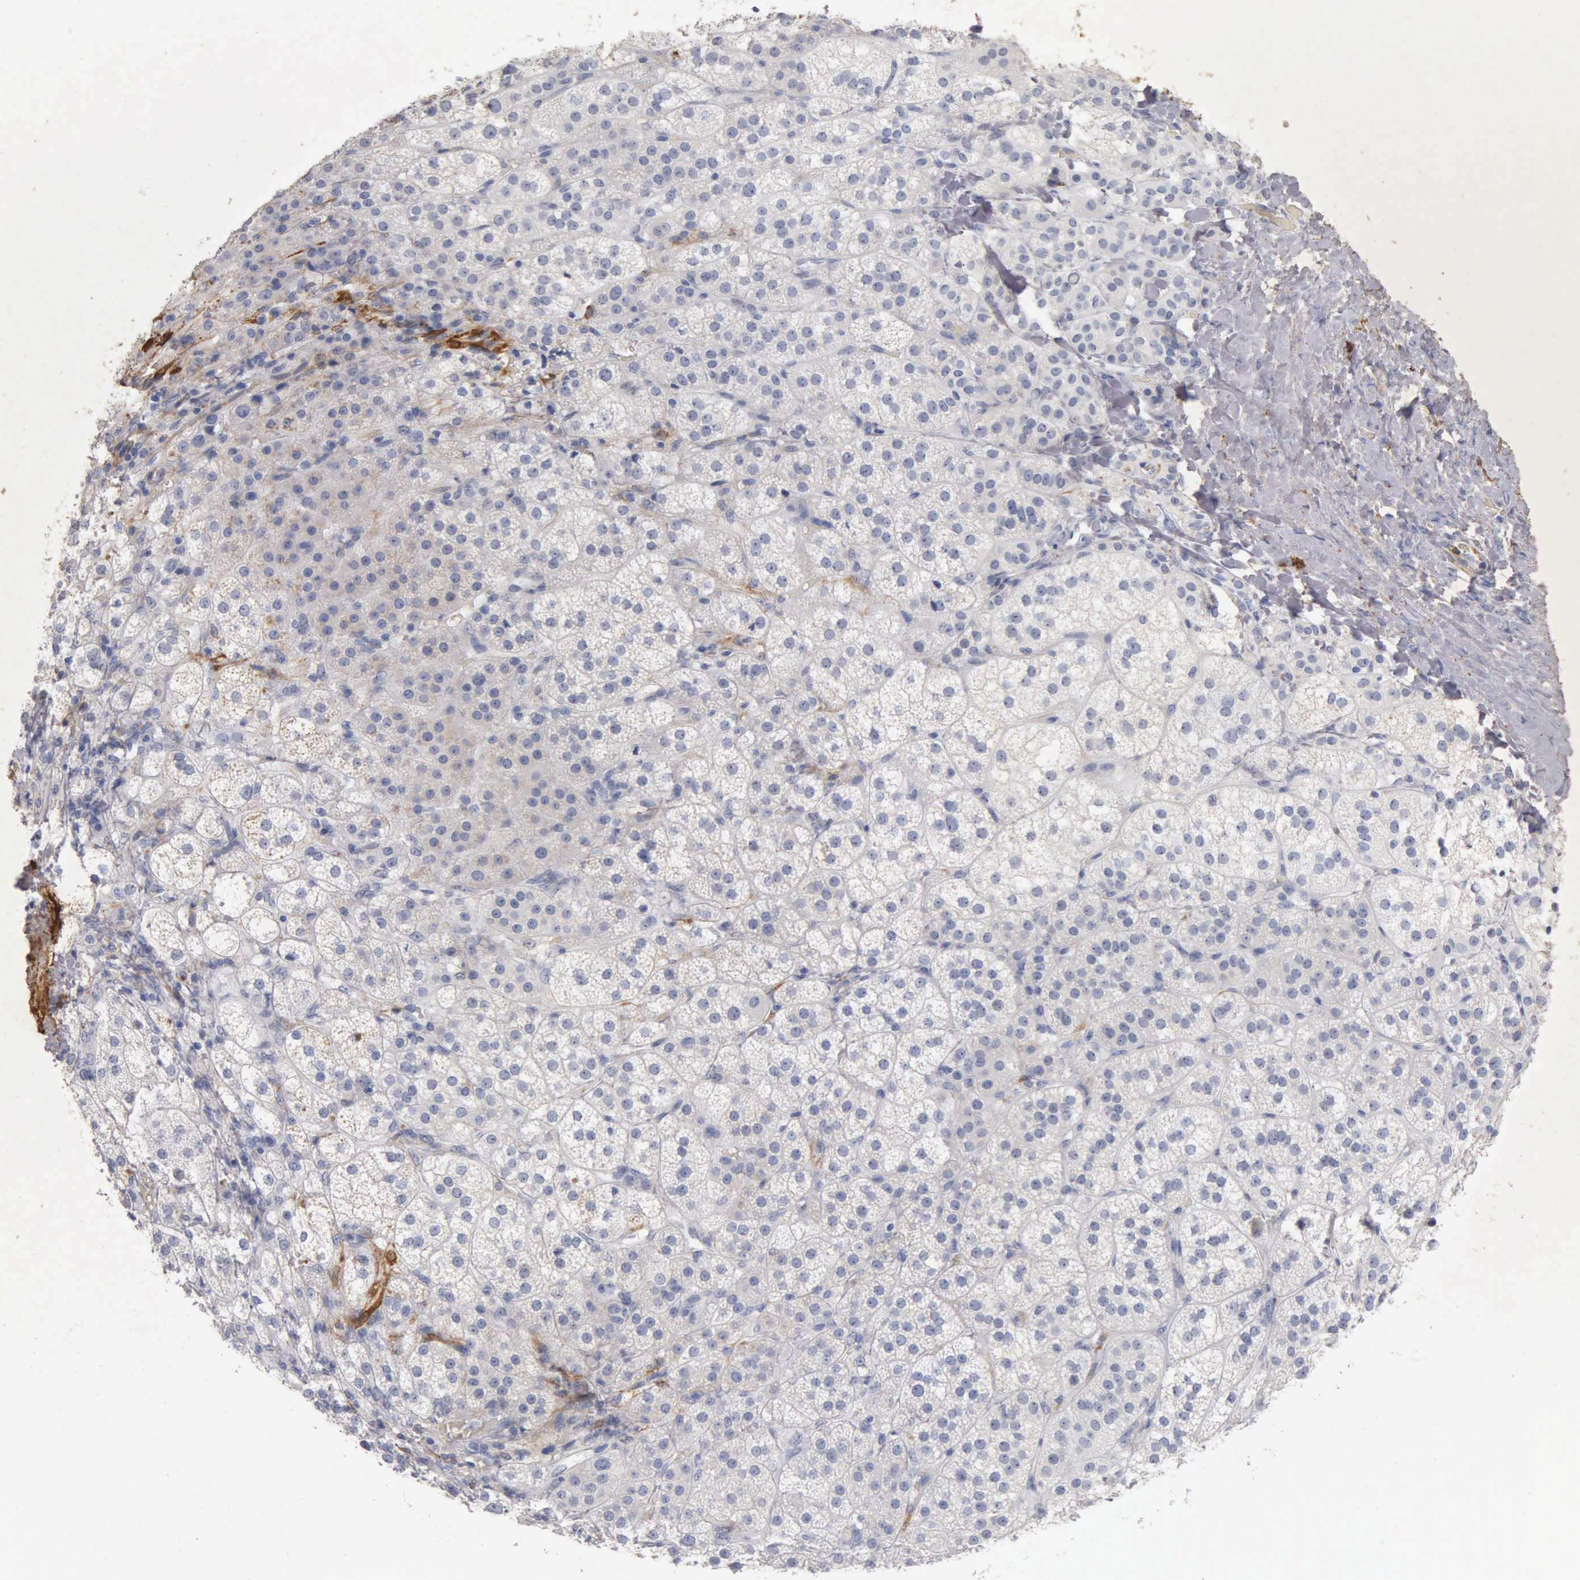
{"staining": {"intensity": "negative", "quantity": "none", "location": "none"}, "tissue": "adrenal gland", "cell_type": "Glandular cells", "image_type": "normal", "snomed": [{"axis": "morphology", "description": "Normal tissue, NOS"}, {"axis": "topography", "description": "Adrenal gland"}], "caption": "The micrograph exhibits no significant expression in glandular cells of adrenal gland. Nuclei are stained in blue.", "gene": "CNN1", "patient": {"sex": "female", "age": 60}}